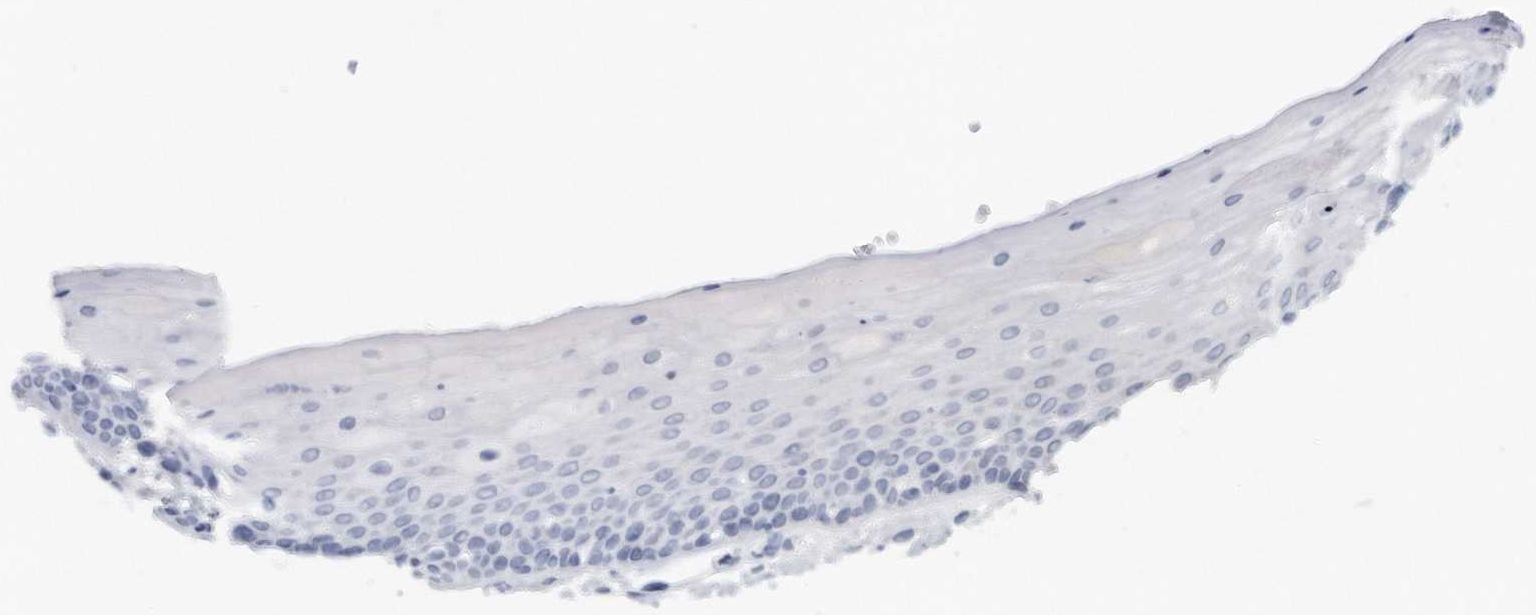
{"staining": {"intensity": "negative", "quantity": "none", "location": "none"}, "tissue": "oral mucosa", "cell_type": "Squamous epithelial cells", "image_type": "normal", "snomed": [{"axis": "morphology", "description": "Normal tissue, NOS"}, {"axis": "topography", "description": "Oral tissue"}], "caption": "This photomicrograph is of normal oral mucosa stained with immunohistochemistry to label a protein in brown with the nuclei are counter-stained blue. There is no positivity in squamous epithelial cells.", "gene": "DDX43", "patient": {"sex": "female", "age": 76}}